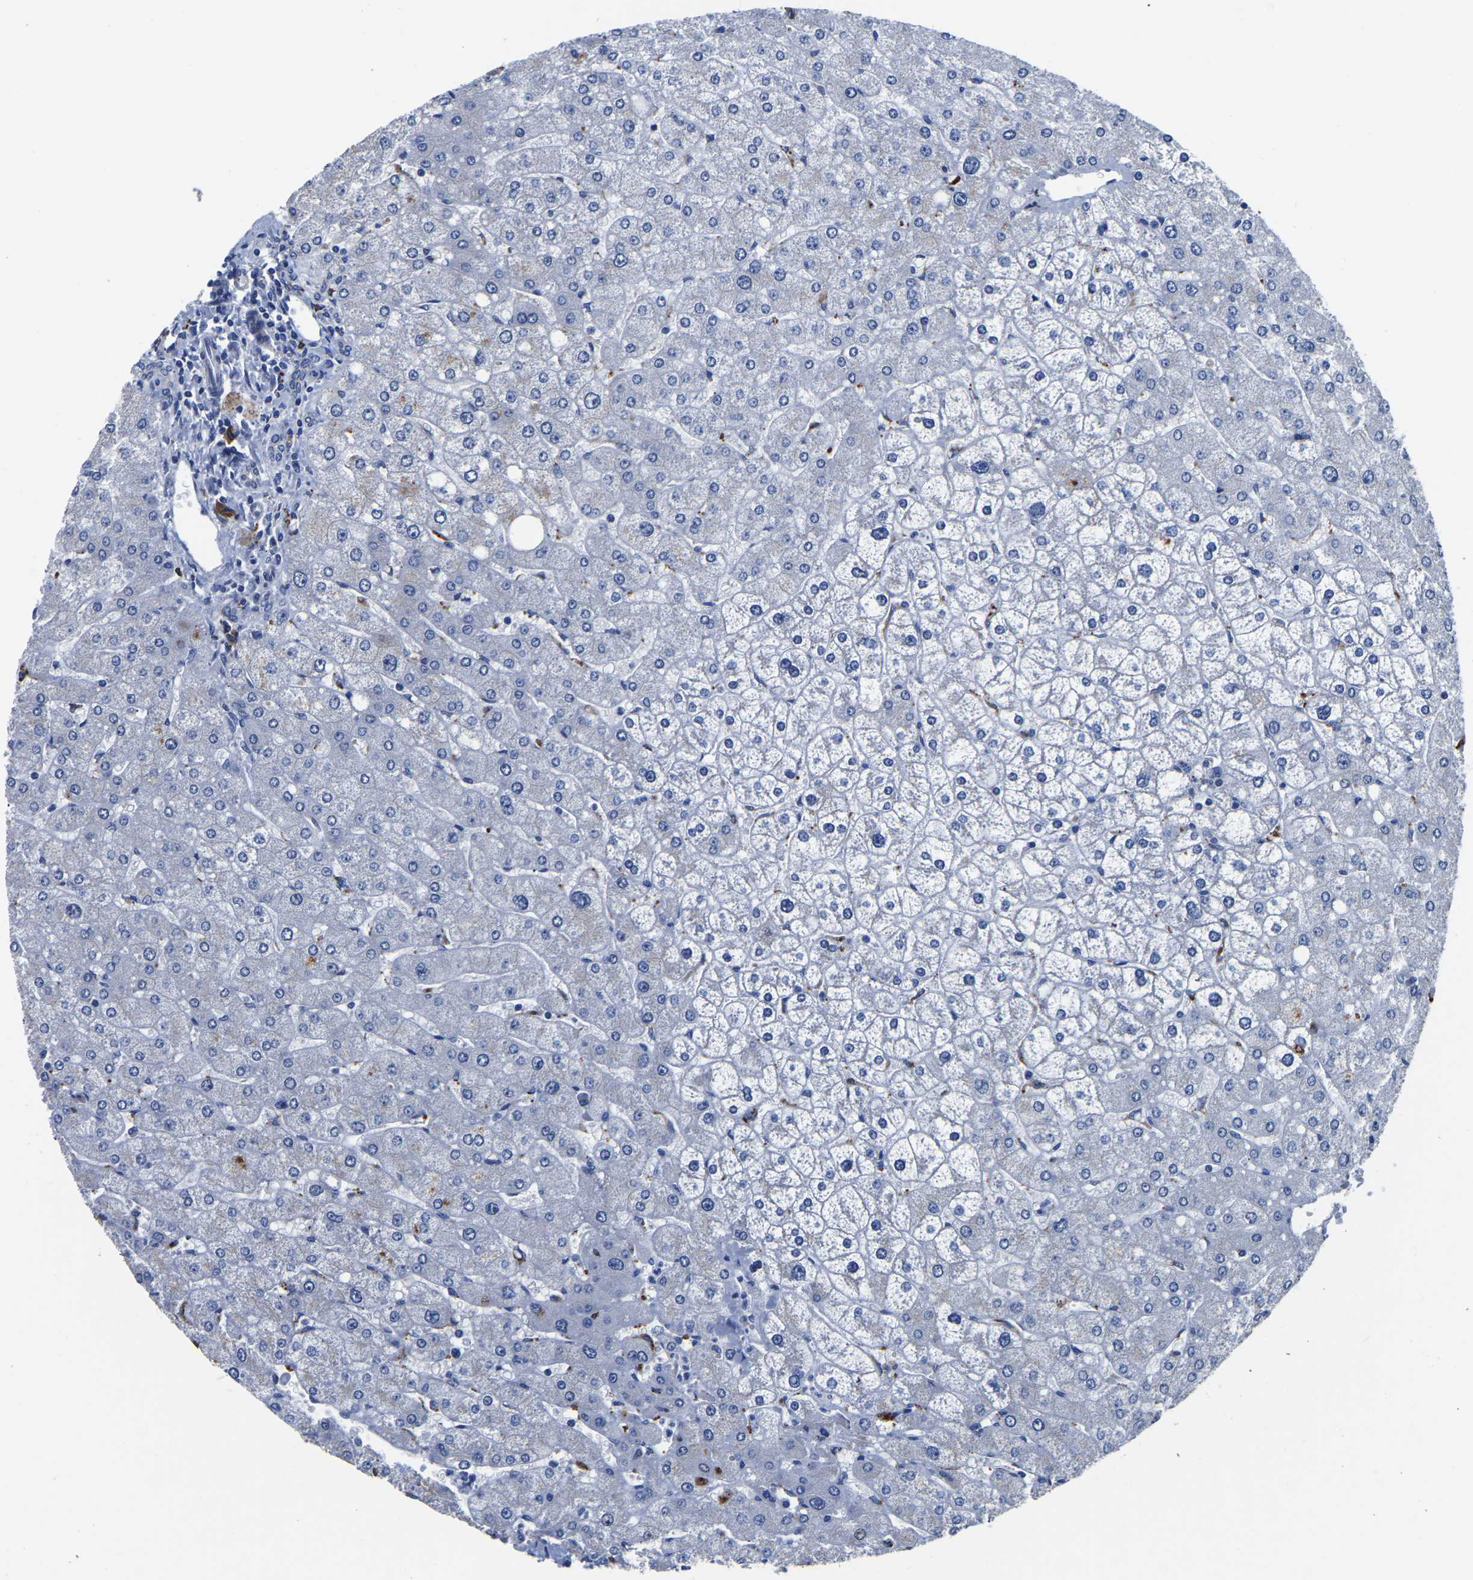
{"staining": {"intensity": "negative", "quantity": "none", "location": "none"}, "tissue": "liver", "cell_type": "Cholangiocytes", "image_type": "normal", "snomed": [{"axis": "morphology", "description": "Normal tissue, NOS"}, {"axis": "topography", "description": "Liver"}], "caption": "IHC of unremarkable human liver exhibits no positivity in cholangiocytes.", "gene": "PDLIM7", "patient": {"sex": "male", "age": 55}}